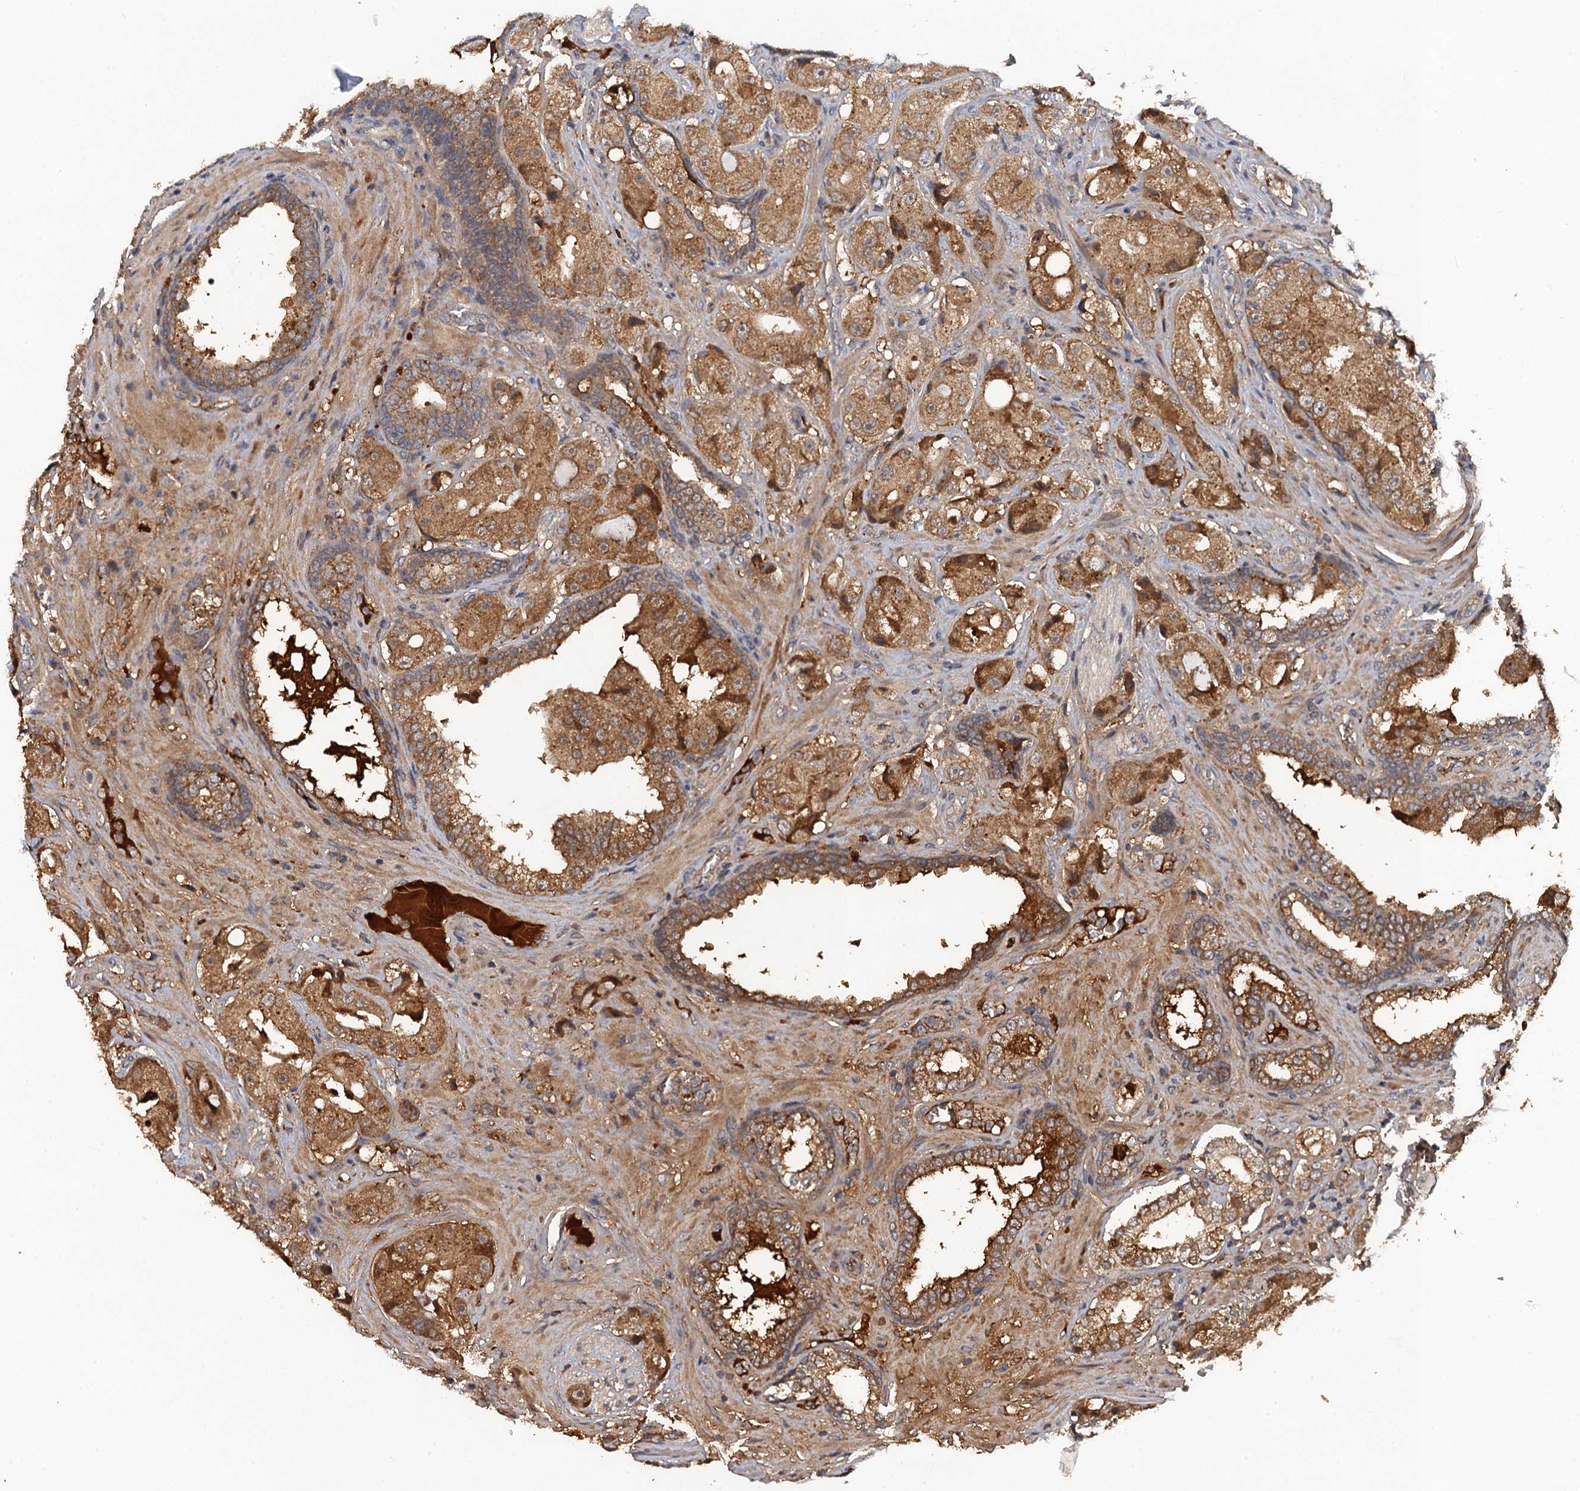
{"staining": {"intensity": "moderate", "quantity": ">75%", "location": "cytoplasmic/membranous"}, "tissue": "prostate cancer", "cell_type": "Tumor cells", "image_type": "cancer", "snomed": [{"axis": "morphology", "description": "Adenocarcinoma, High grade"}, {"axis": "topography", "description": "Prostate"}], "caption": "Immunohistochemistry photomicrograph of human prostate adenocarcinoma (high-grade) stained for a protein (brown), which displays medium levels of moderate cytoplasmic/membranous positivity in approximately >75% of tumor cells.", "gene": "HAPLN3", "patient": {"sex": "male", "age": 73}}